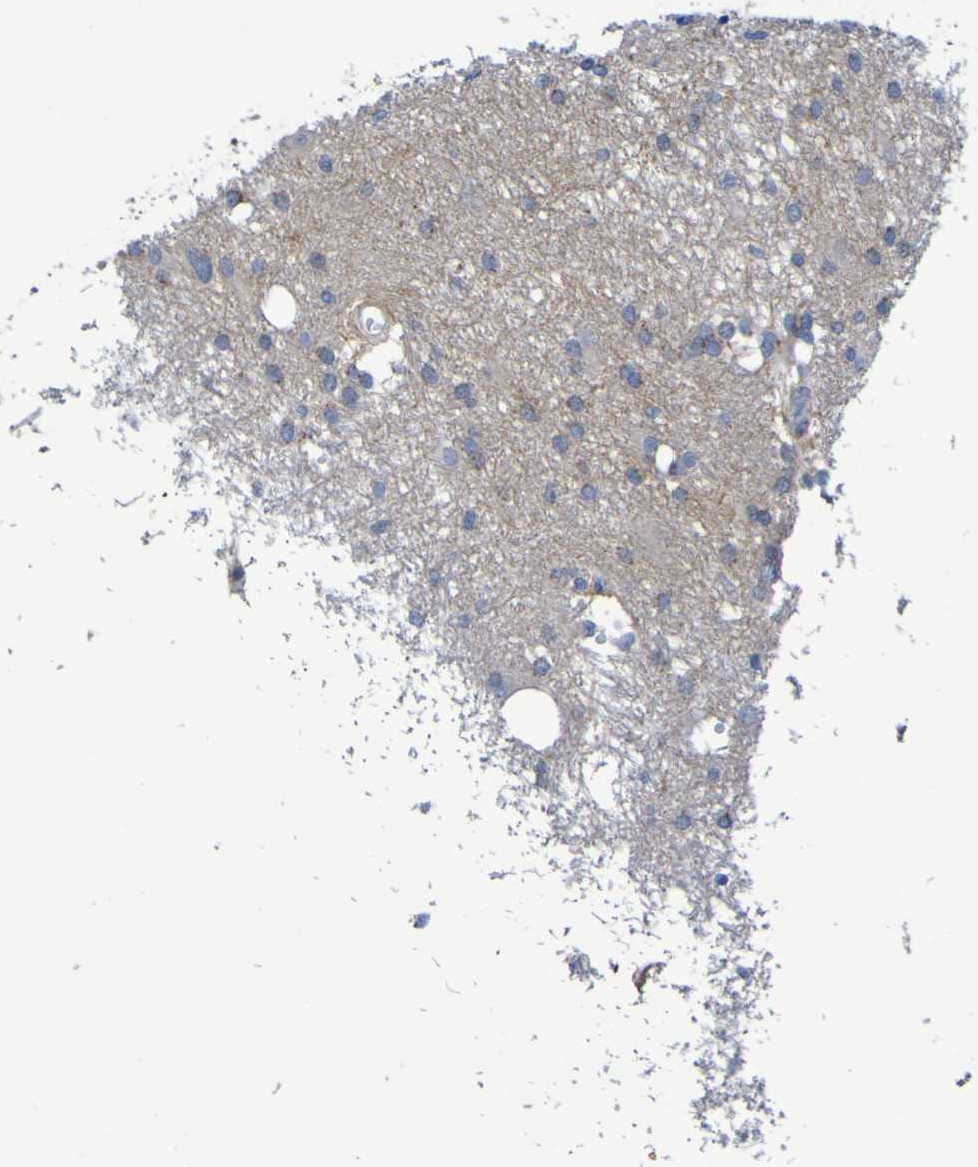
{"staining": {"intensity": "weak", "quantity": "25%-75%", "location": "cytoplasmic/membranous"}, "tissue": "glioma", "cell_type": "Tumor cells", "image_type": "cancer", "snomed": [{"axis": "morphology", "description": "Glioma, malignant, High grade"}, {"axis": "topography", "description": "Brain"}], "caption": "Immunohistochemistry of high-grade glioma (malignant) shows low levels of weak cytoplasmic/membranous positivity in approximately 25%-75% of tumor cells.", "gene": "C11orf24", "patient": {"sex": "female", "age": 59}}